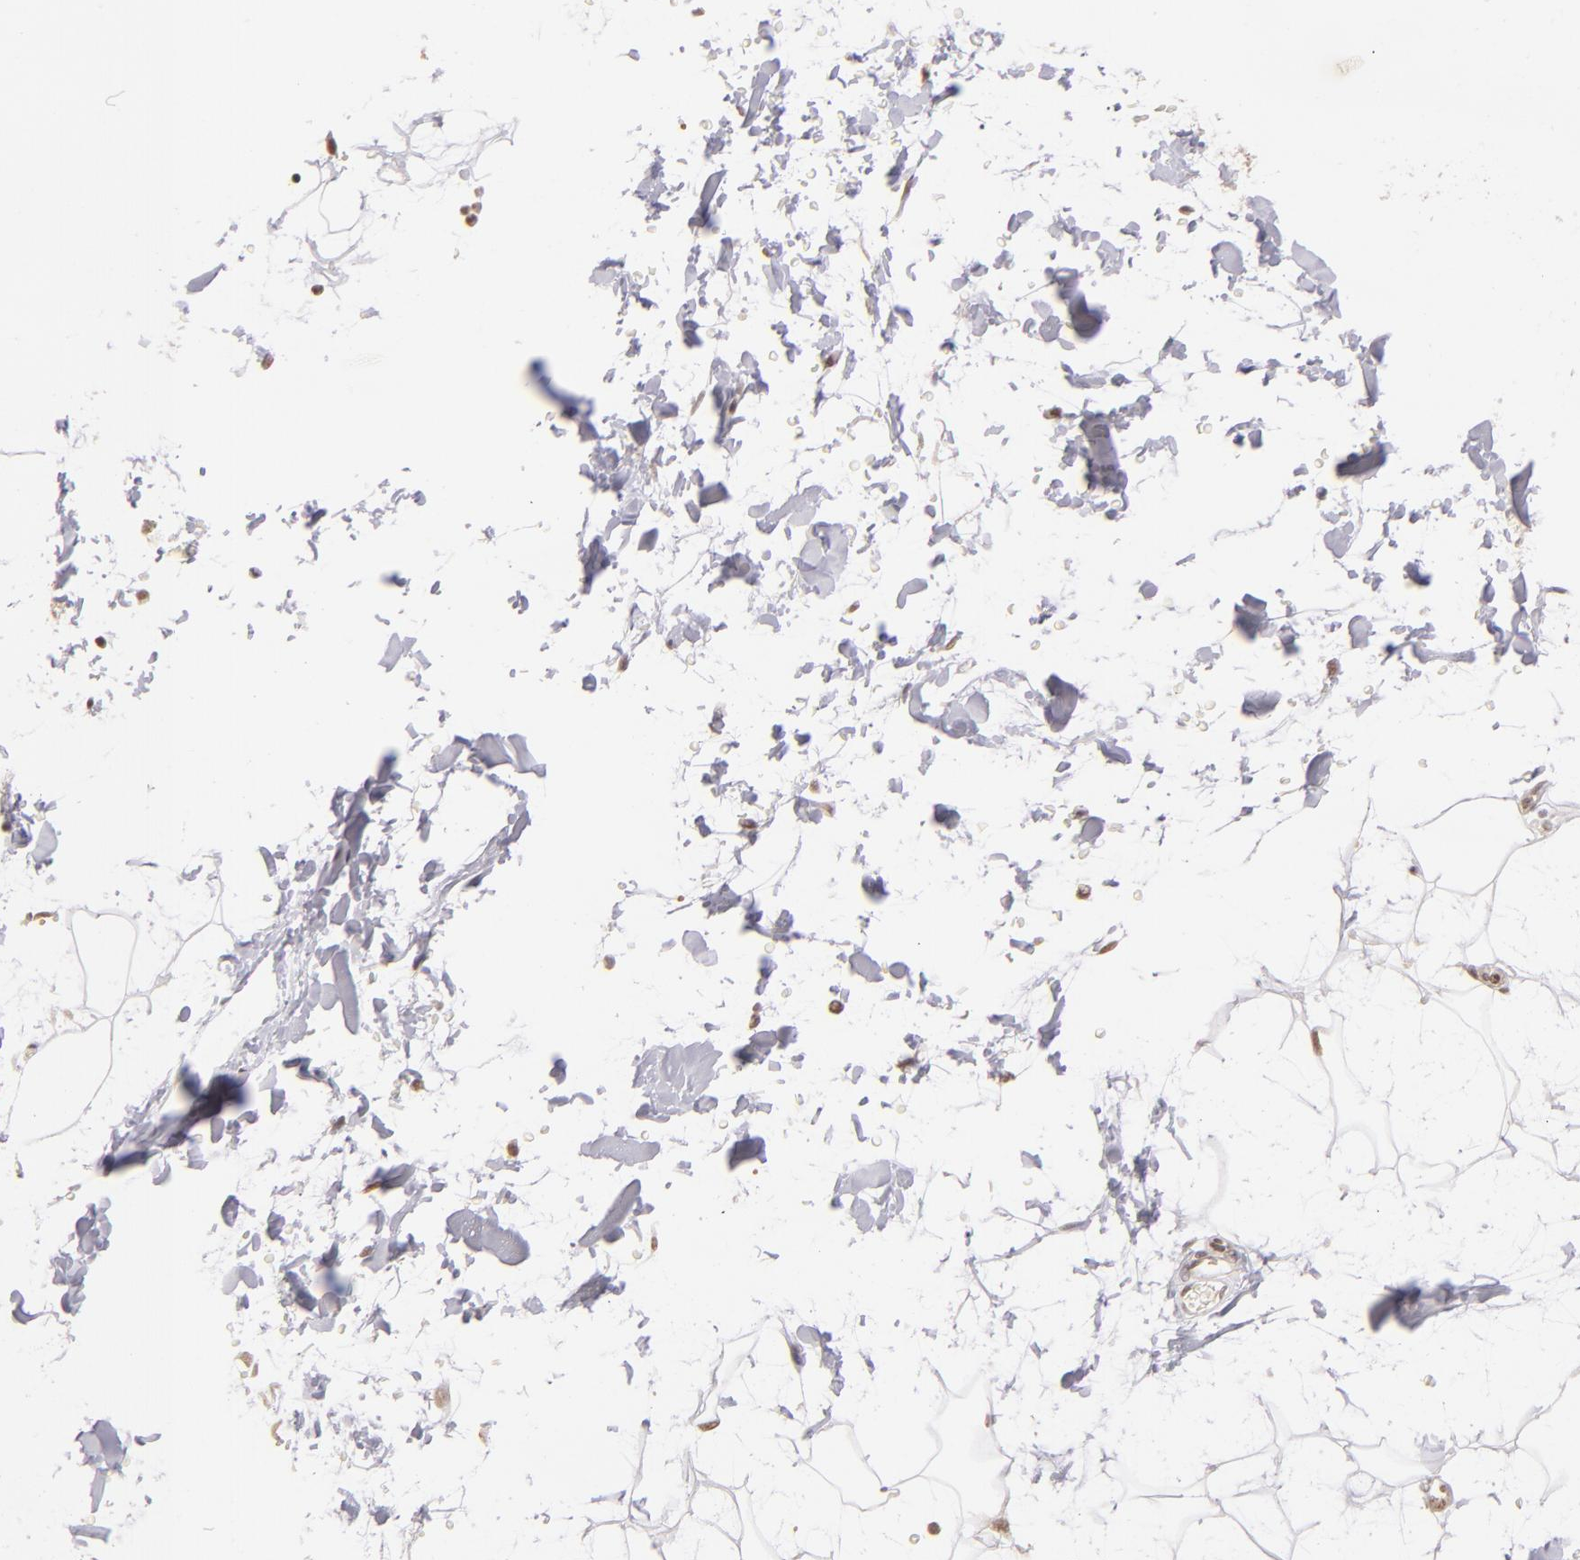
{"staining": {"intensity": "moderate", "quantity": ">75%", "location": "cytoplasmic/membranous"}, "tissue": "adipose tissue", "cell_type": "Adipocytes", "image_type": "normal", "snomed": [{"axis": "morphology", "description": "Normal tissue, NOS"}, {"axis": "topography", "description": "Soft tissue"}], "caption": "An immunohistochemistry (IHC) photomicrograph of normal tissue is shown. Protein staining in brown shows moderate cytoplasmic/membranous positivity in adipose tissue within adipocytes.", "gene": "RARB", "patient": {"sex": "male", "age": 72}}